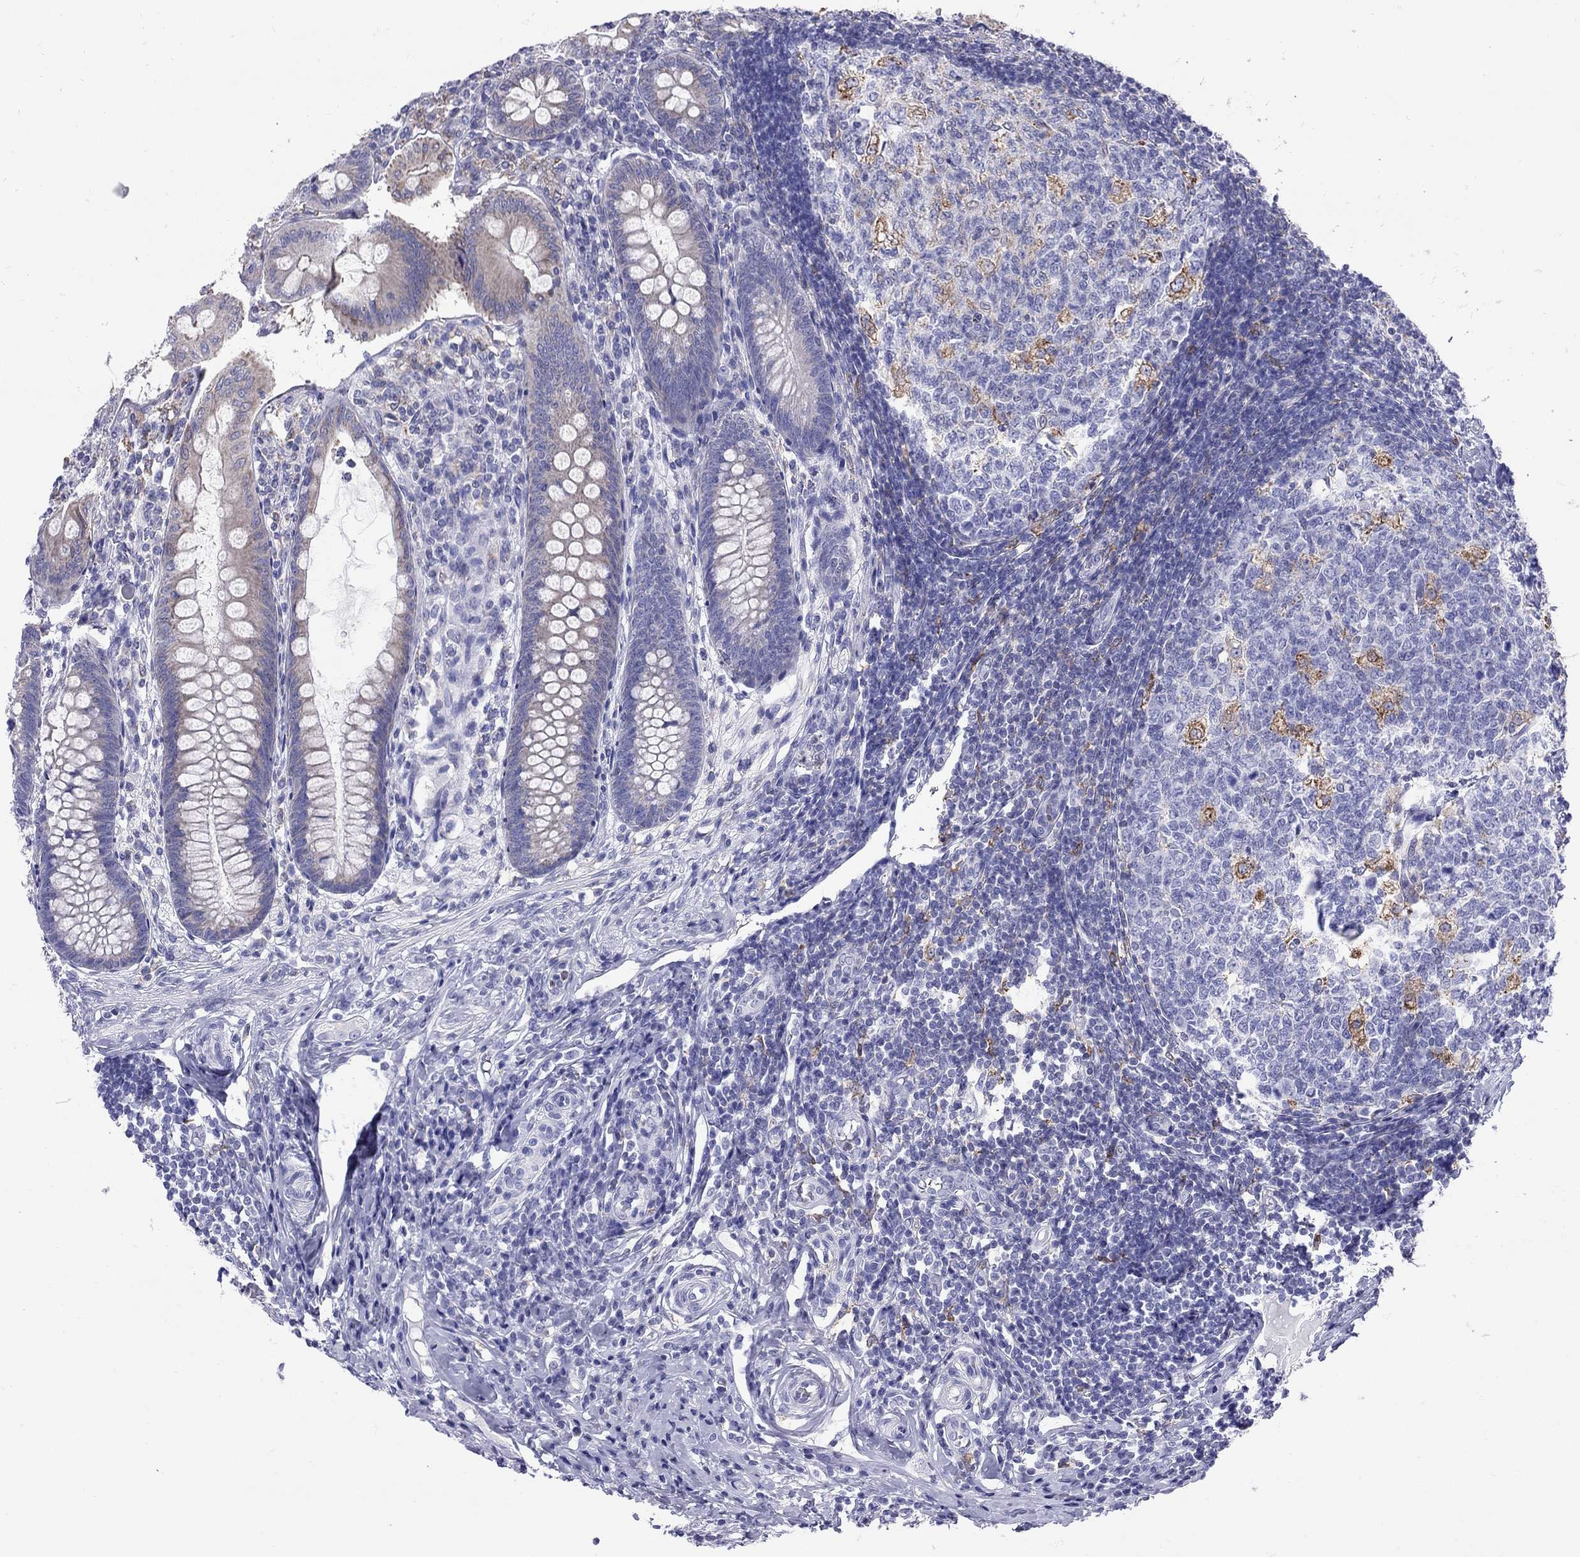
{"staining": {"intensity": "negative", "quantity": "none", "location": "none"}, "tissue": "appendix", "cell_type": "Glandular cells", "image_type": "normal", "snomed": [{"axis": "morphology", "description": "Normal tissue, NOS"}, {"axis": "morphology", "description": "Inflammation, NOS"}, {"axis": "topography", "description": "Appendix"}], "caption": "DAB immunohistochemical staining of normal appendix demonstrates no significant staining in glandular cells. Brightfield microscopy of IHC stained with DAB (3,3'-diaminobenzidine) (brown) and hematoxylin (blue), captured at high magnification.", "gene": "SLC46A2", "patient": {"sex": "male", "age": 16}}